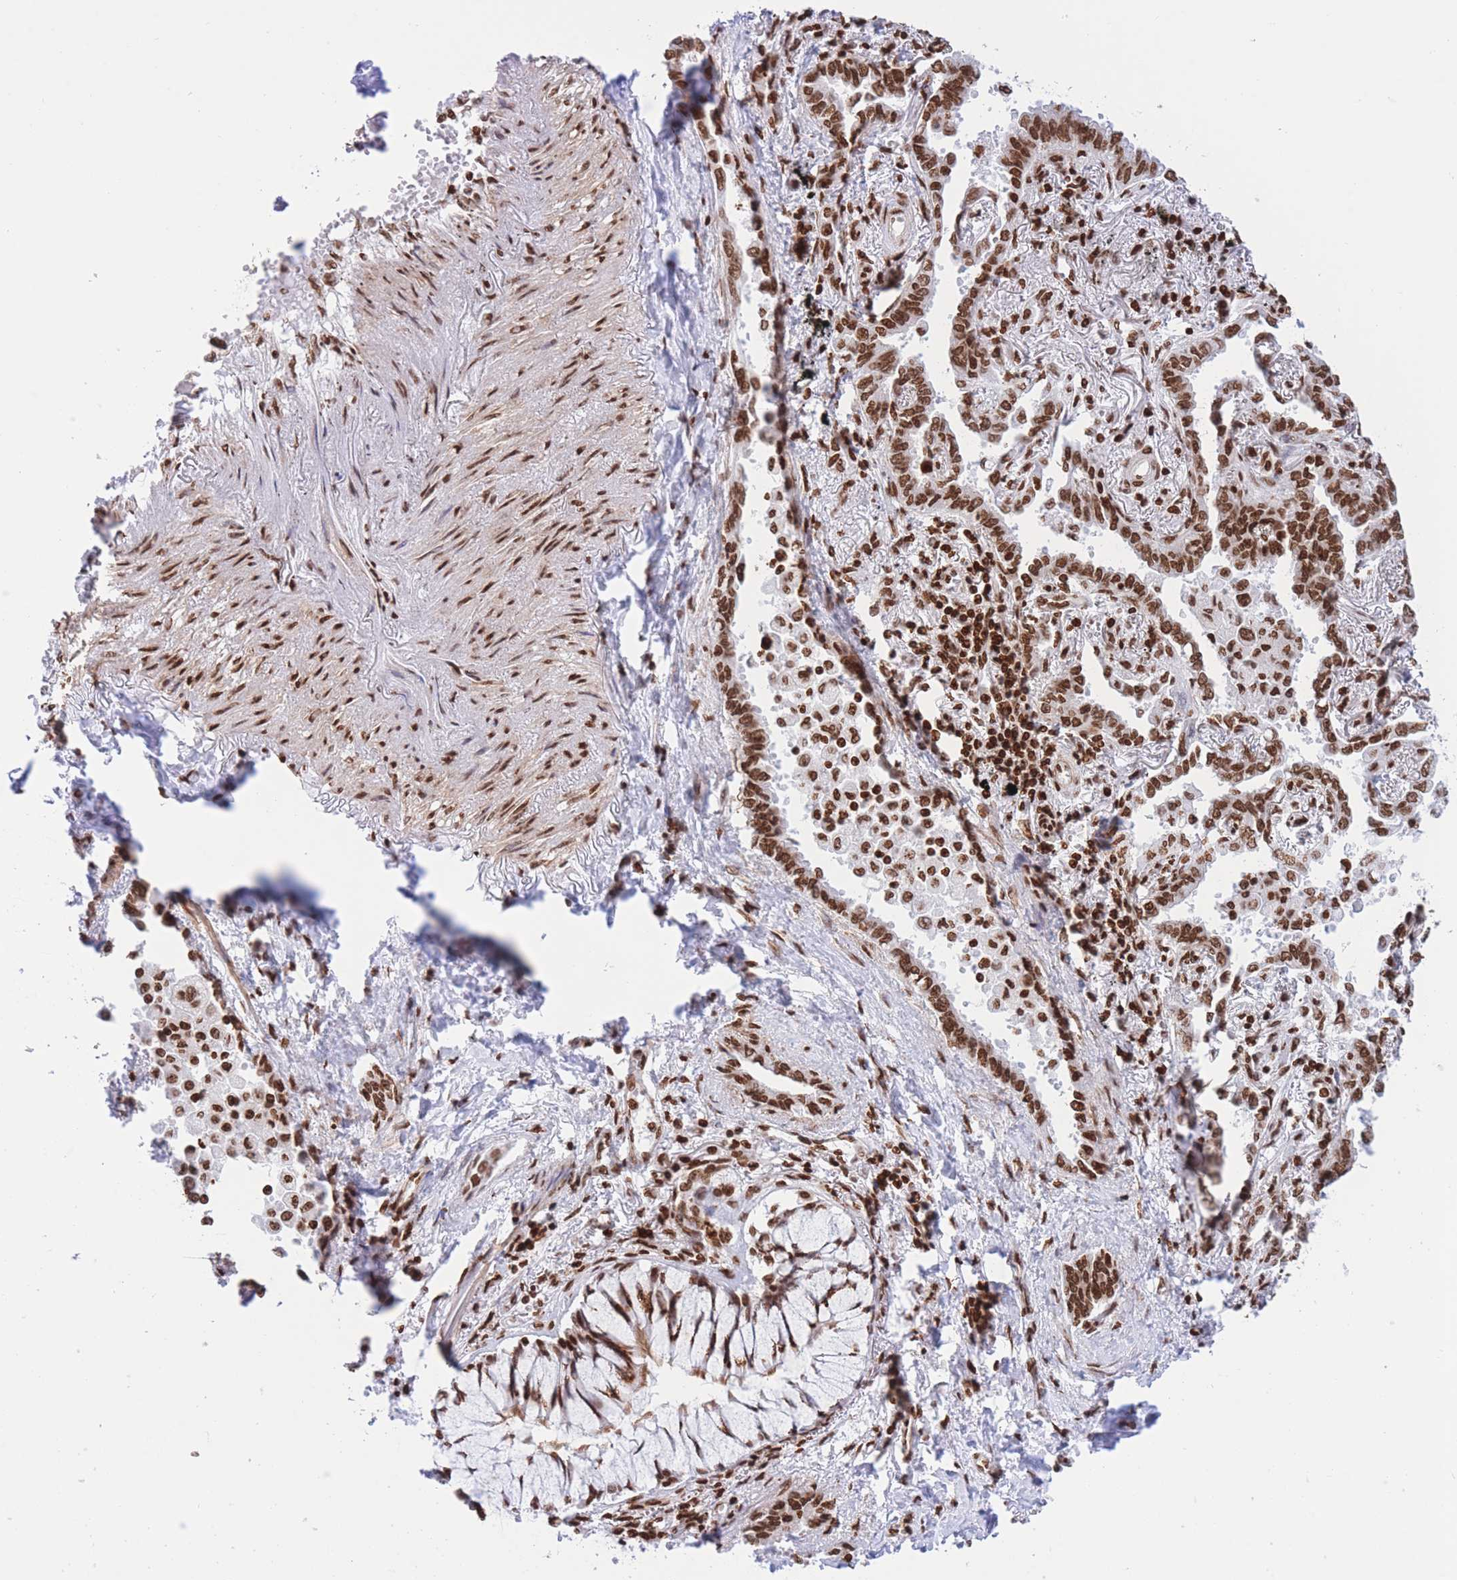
{"staining": {"intensity": "strong", "quantity": ">75%", "location": "nuclear"}, "tissue": "lung cancer", "cell_type": "Tumor cells", "image_type": "cancer", "snomed": [{"axis": "morphology", "description": "Adenocarcinoma, NOS"}, {"axis": "topography", "description": "Lung"}], "caption": "Immunohistochemical staining of human lung adenocarcinoma shows high levels of strong nuclear expression in about >75% of tumor cells.", "gene": "H2BC11", "patient": {"sex": "male", "age": 67}}